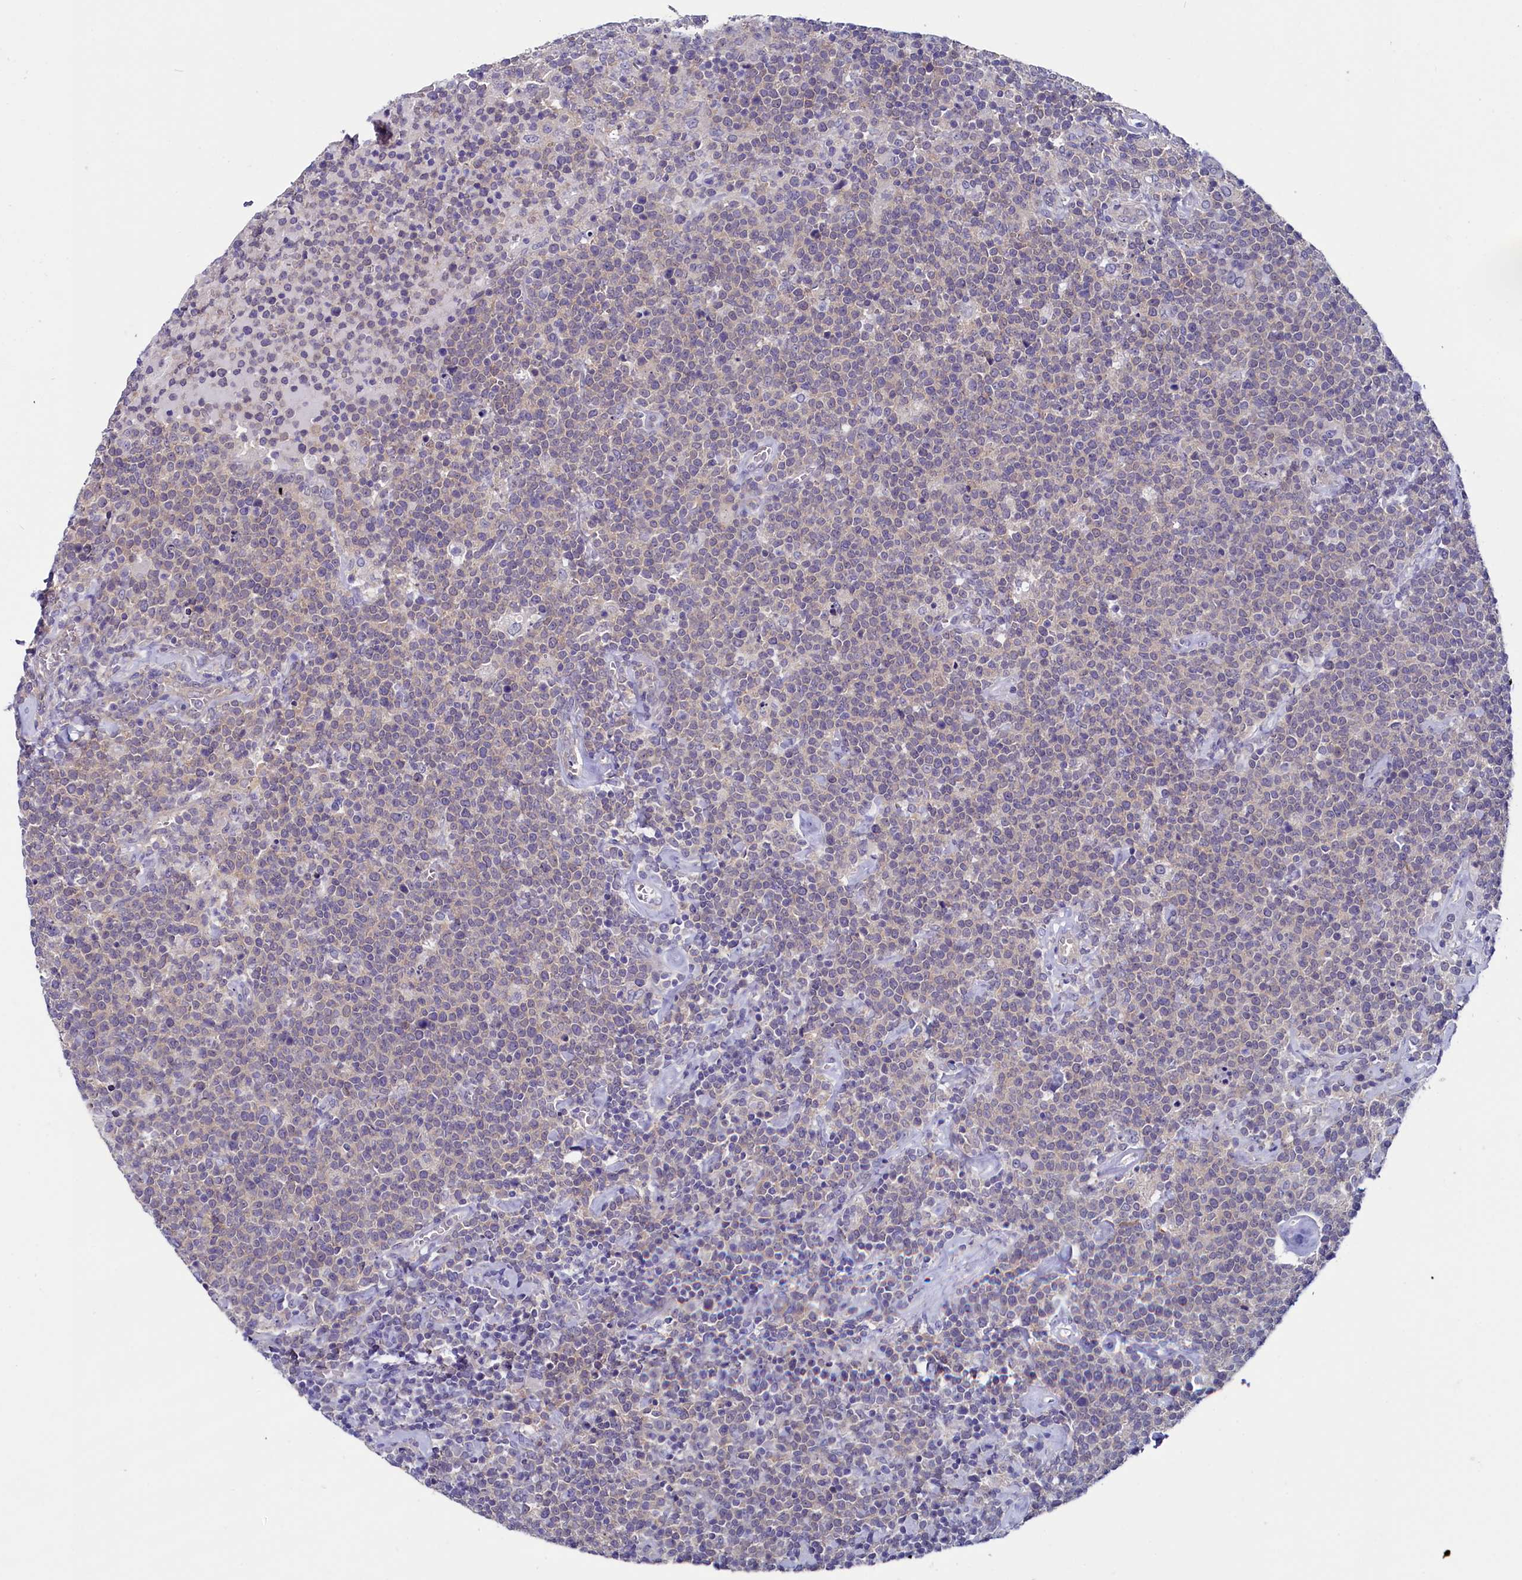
{"staining": {"intensity": "negative", "quantity": "none", "location": "none"}, "tissue": "lymphoma", "cell_type": "Tumor cells", "image_type": "cancer", "snomed": [{"axis": "morphology", "description": "Malignant lymphoma, non-Hodgkin's type, High grade"}, {"axis": "topography", "description": "Lymph node"}], "caption": "Photomicrograph shows no protein expression in tumor cells of high-grade malignant lymphoma, non-Hodgkin's type tissue.", "gene": "CIAPIN1", "patient": {"sex": "male", "age": 61}}